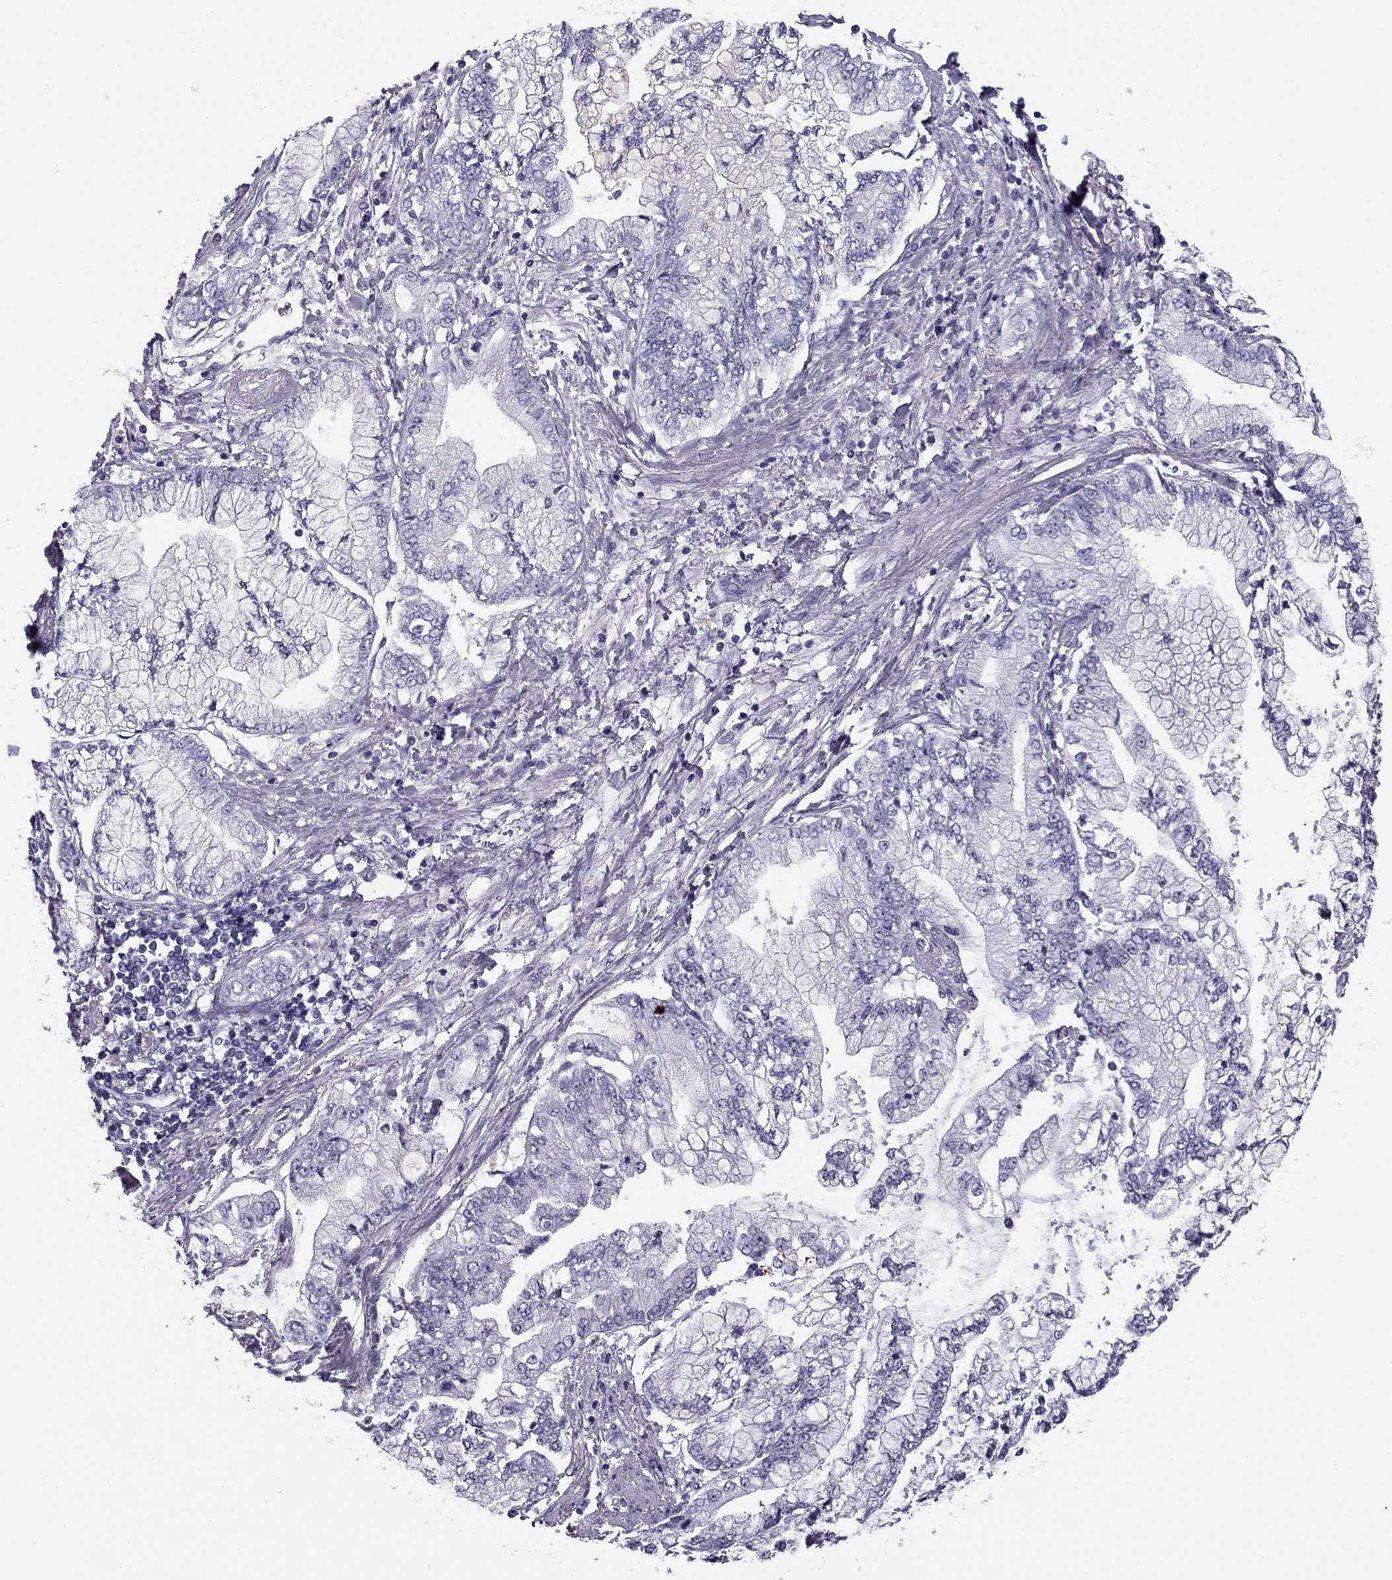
{"staining": {"intensity": "negative", "quantity": "none", "location": "none"}, "tissue": "stomach cancer", "cell_type": "Tumor cells", "image_type": "cancer", "snomed": [{"axis": "morphology", "description": "Adenocarcinoma, NOS"}, {"axis": "topography", "description": "Stomach, upper"}], "caption": "This is a photomicrograph of IHC staining of stomach cancer, which shows no expression in tumor cells. (Brightfield microscopy of DAB immunohistochemistry (IHC) at high magnification).", "gene": "MC5R", "patient": {"sex": "female", "age": 74}}